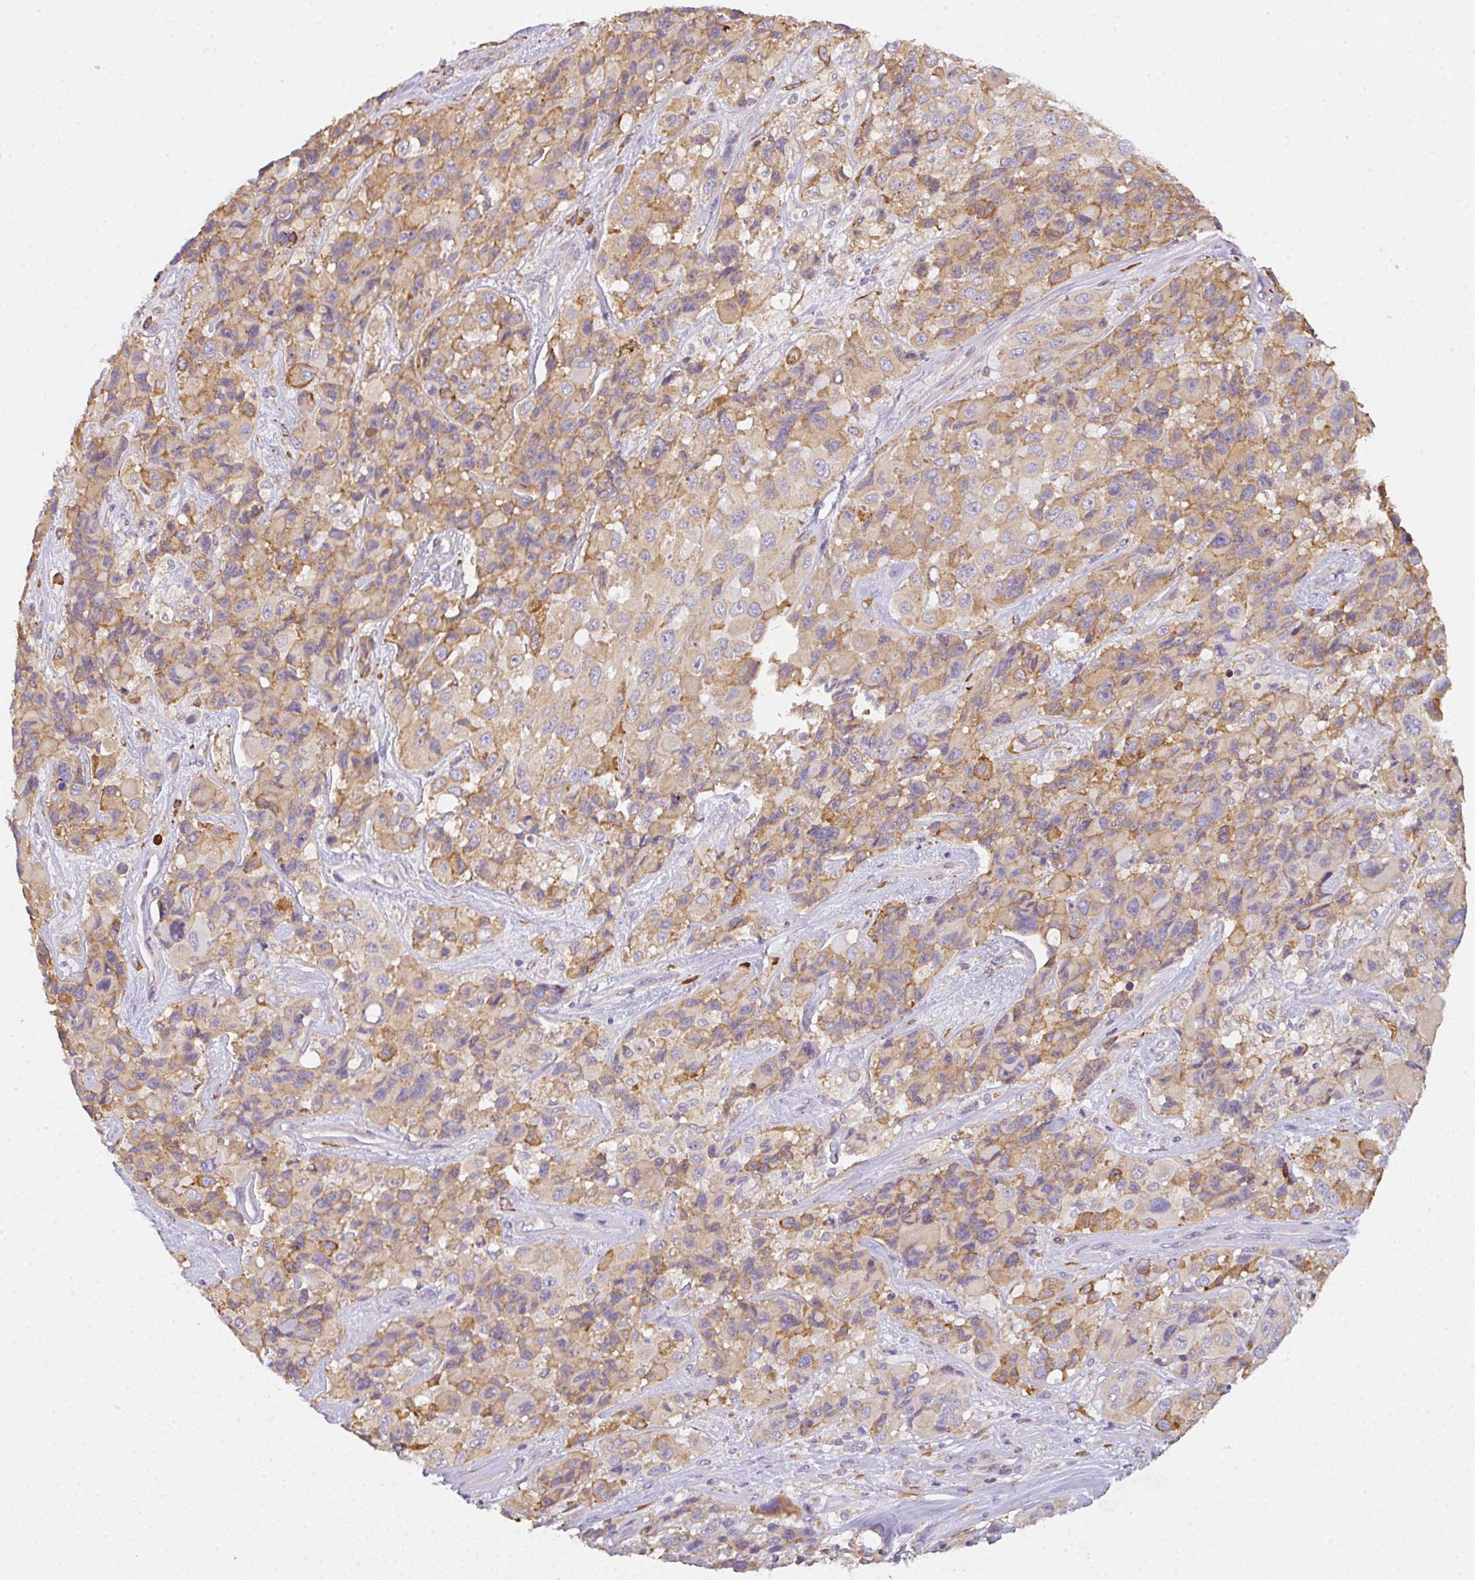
{"staining": {"intensity": "weak", "quantity": ">75%", "location": "cytoplasmic/membranous"}, "tissue": "melanoma", "cell_type": "Tumor cells", "image_type": "cancer", "snomed": [{"axis": "morphology", "description": "Malignant melanoma, Metastatic site"}, {"axis": "topography", "description": "Lymph node"}], "caption": "Protein expression analysis of melanoma exhibits weak cytoplasmic/membranous expression in approximately >75% of tumor cells. The protein is stained brown, and the nuclei are stained in blue (DAB IHC with brightfield microscopy, high magnification).", "gene": "DOK4", "patient": {"sex": "female", "age": 65}}